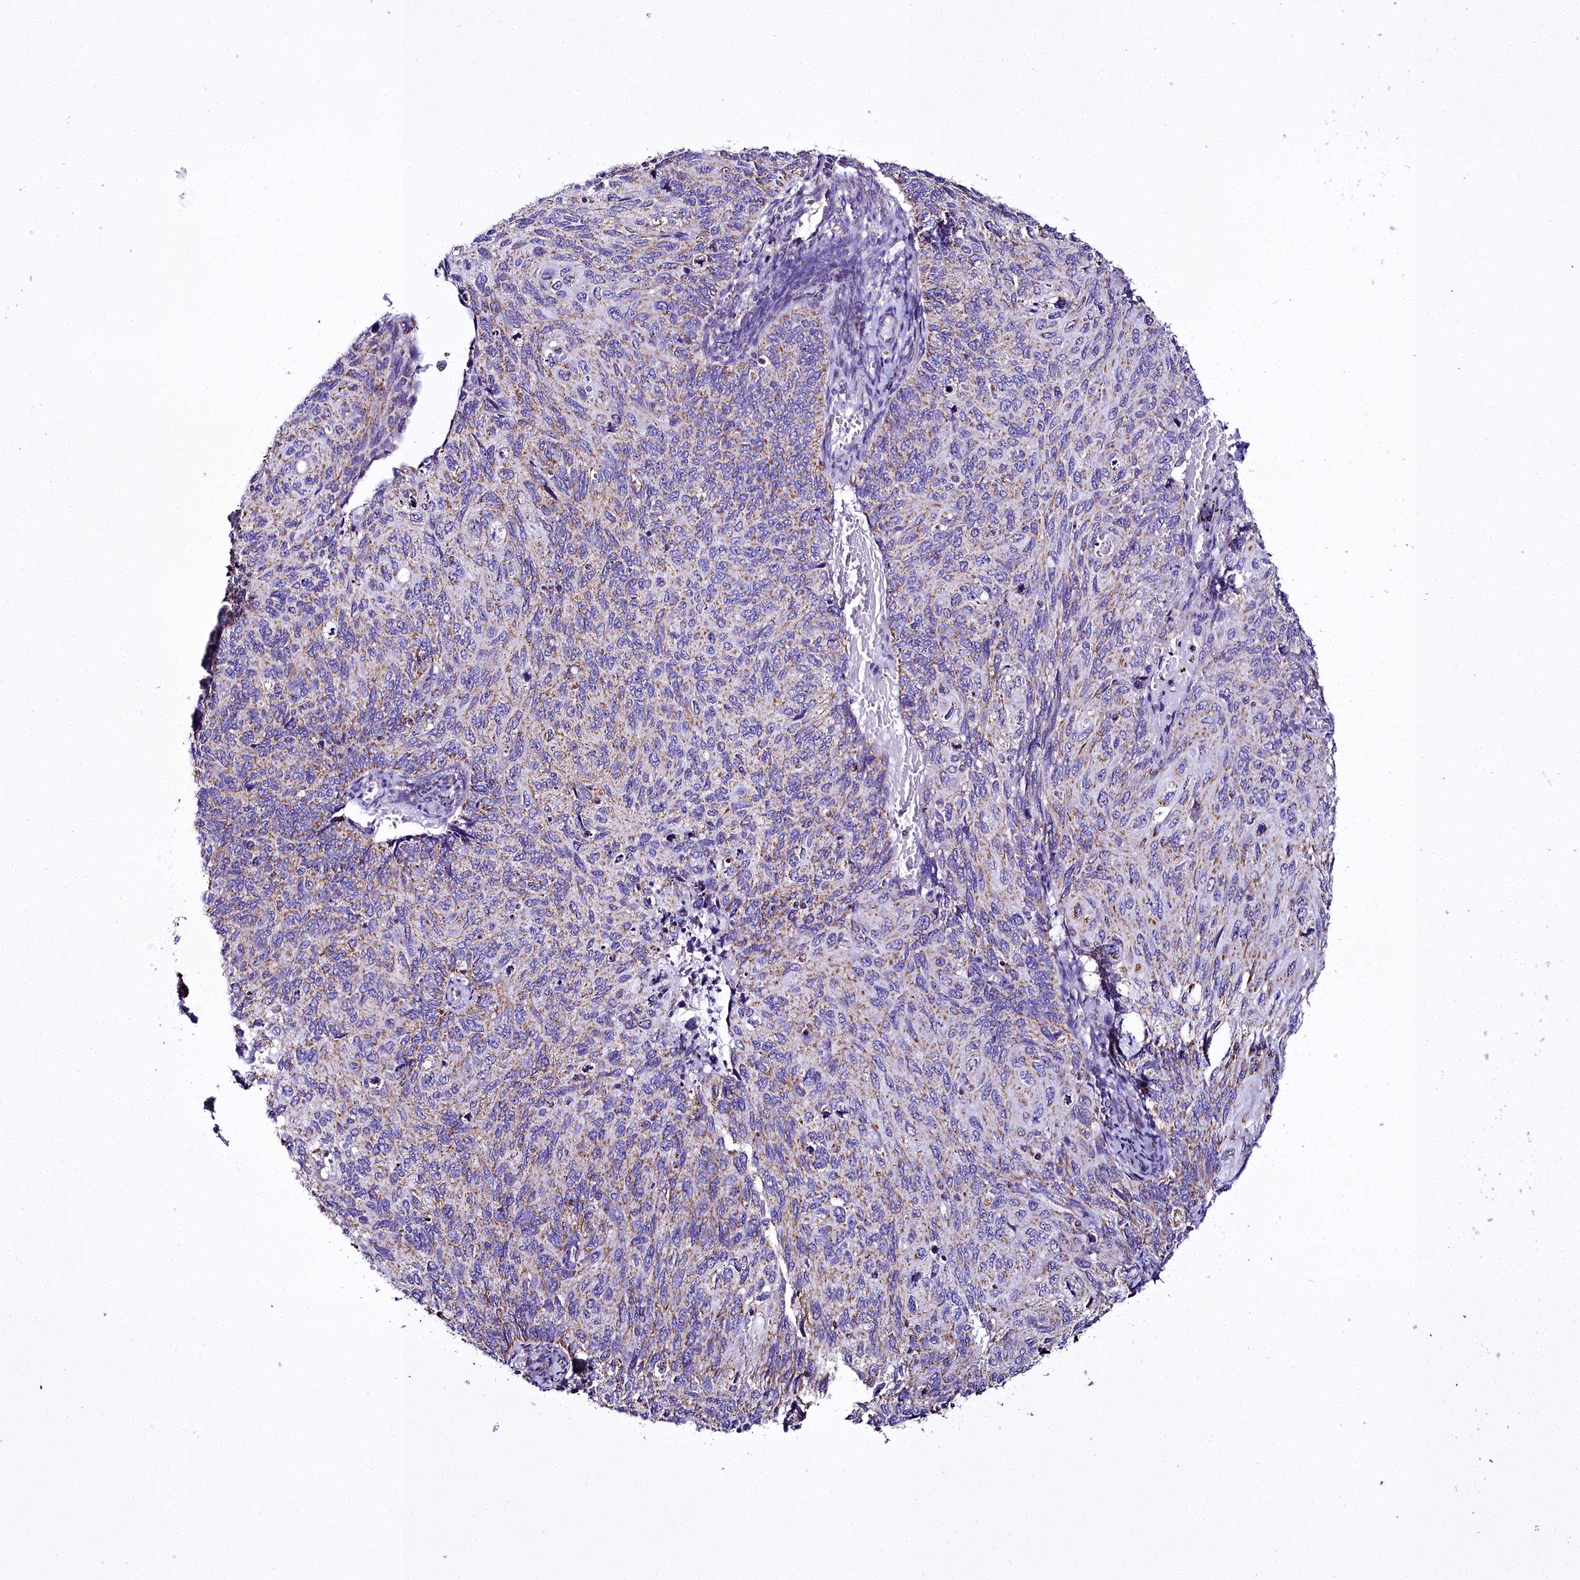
{"staining": {"intensity": "moderate", "quantity": "25%-75%", "location": "cytoplasmic/membranous"}, "tissue": "cervical cancer", "cell_type": "Tumor cells", "image_type": "cancer", "snomed": [{"axis": "morphology", "description": "Squamous cell carcinoma, NOS"}, {"axis": "topography", "description": "Cervix"}], "caption": "A photomicrograph showing moderate cytoplasmic/membranous expression in about 25%-75% of tumor cells in cervical squamous cell carcinoma, as visualized by brown immunohistochemical staining.", "gene": "WDFY3", "patient": {"sex": "female", "age": 70}}